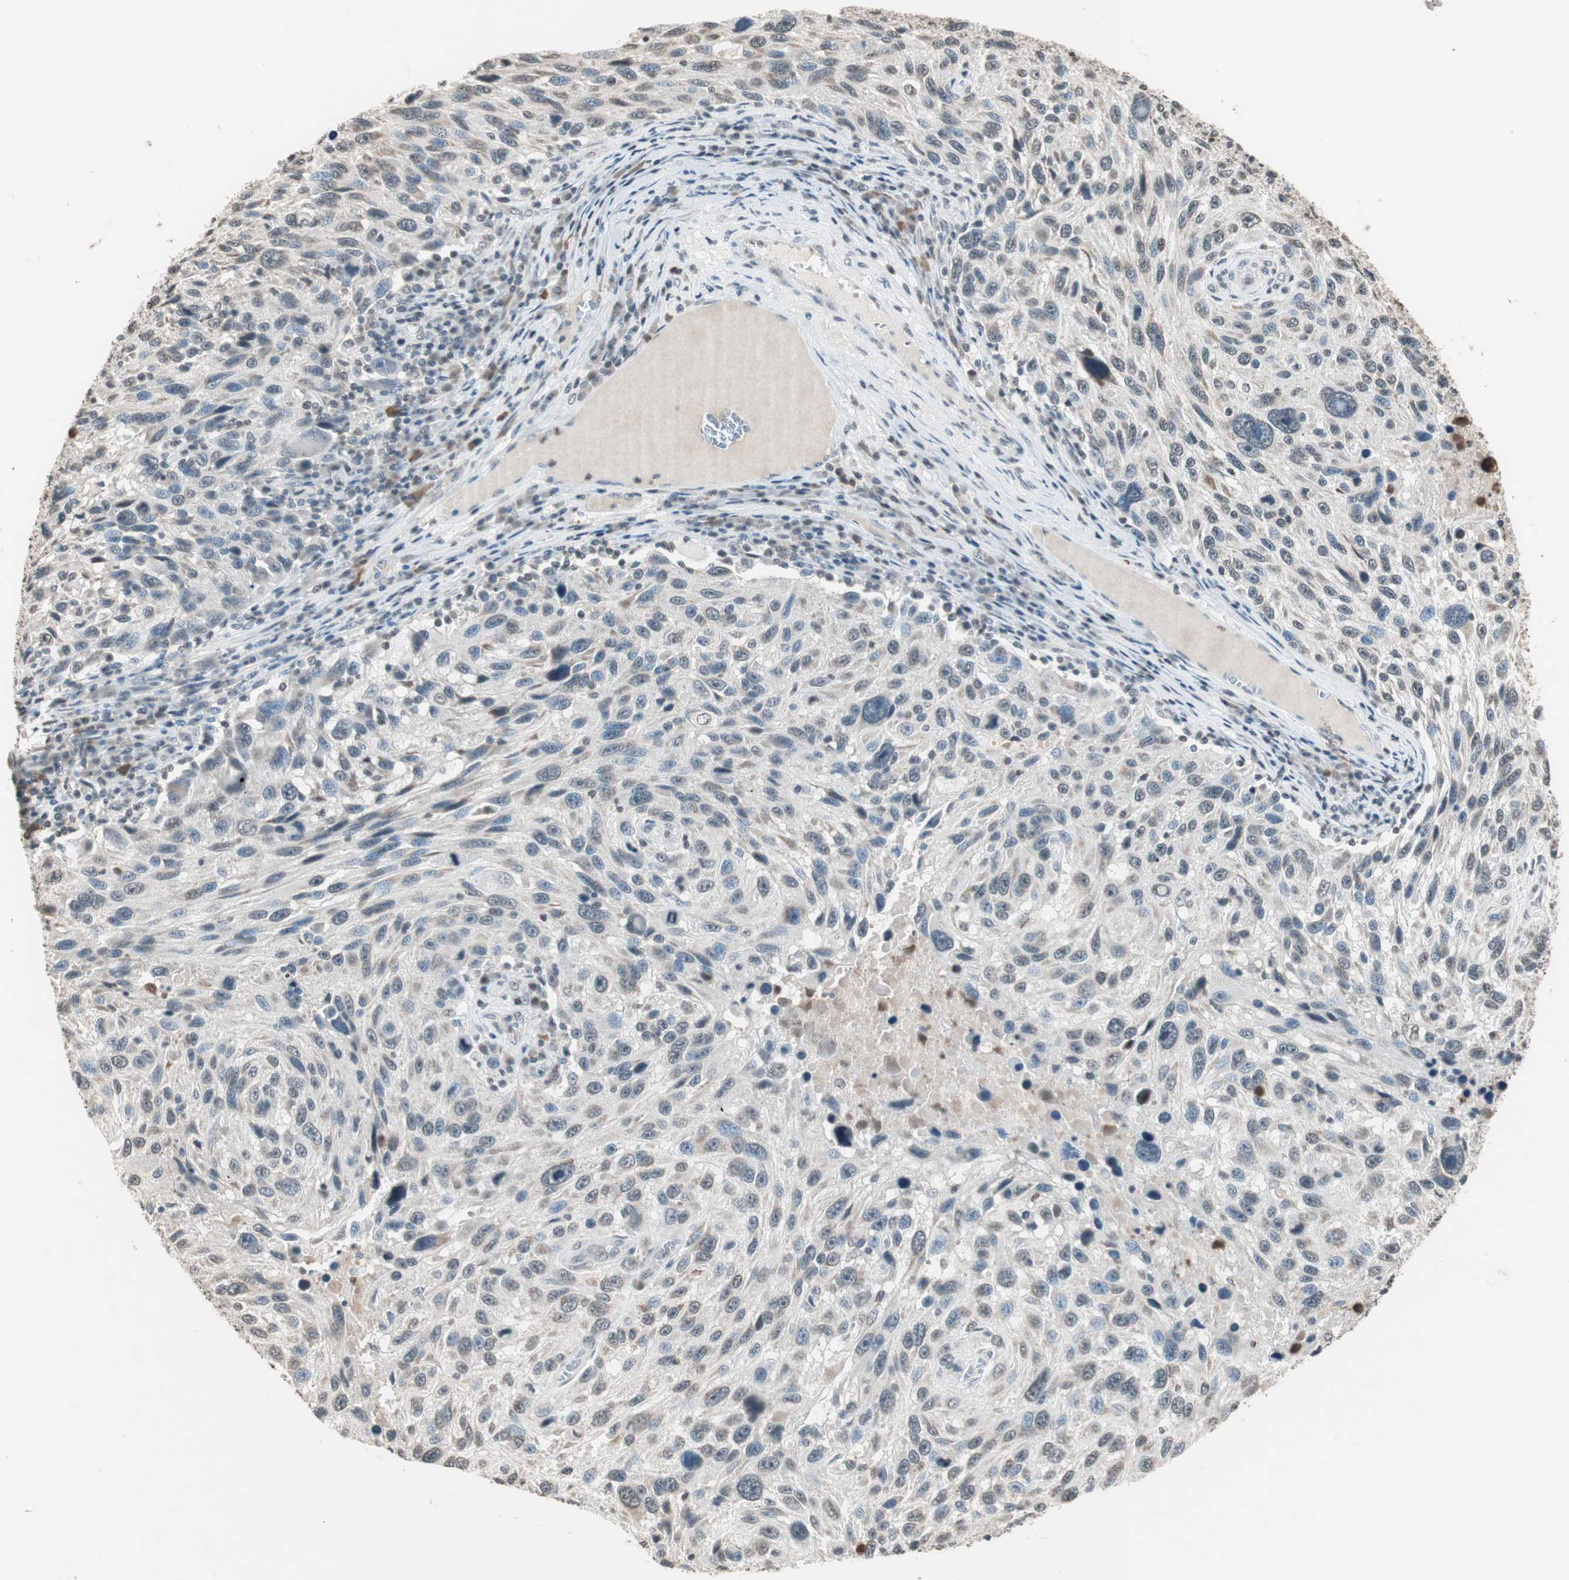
{"staining": {"intensity": "weak", "quantity": "<25%", "location": "cytoplasmic/membranous,nuclear"}, "tissue": "melanoma", "cell_type": "Tumor cells", "image_type": "cancer", "snomed": [{"axis": "morphology", "description": "Malignant melanoma, NOS"}, {"axis": "topography", "description": "Skin"}], "caption": "Immunohistochemical staining of human malignant melanoma shows no significant expression in tumor cells.", "gene": "PRELID1", "patient": {"sex": "male", "age": 53}}